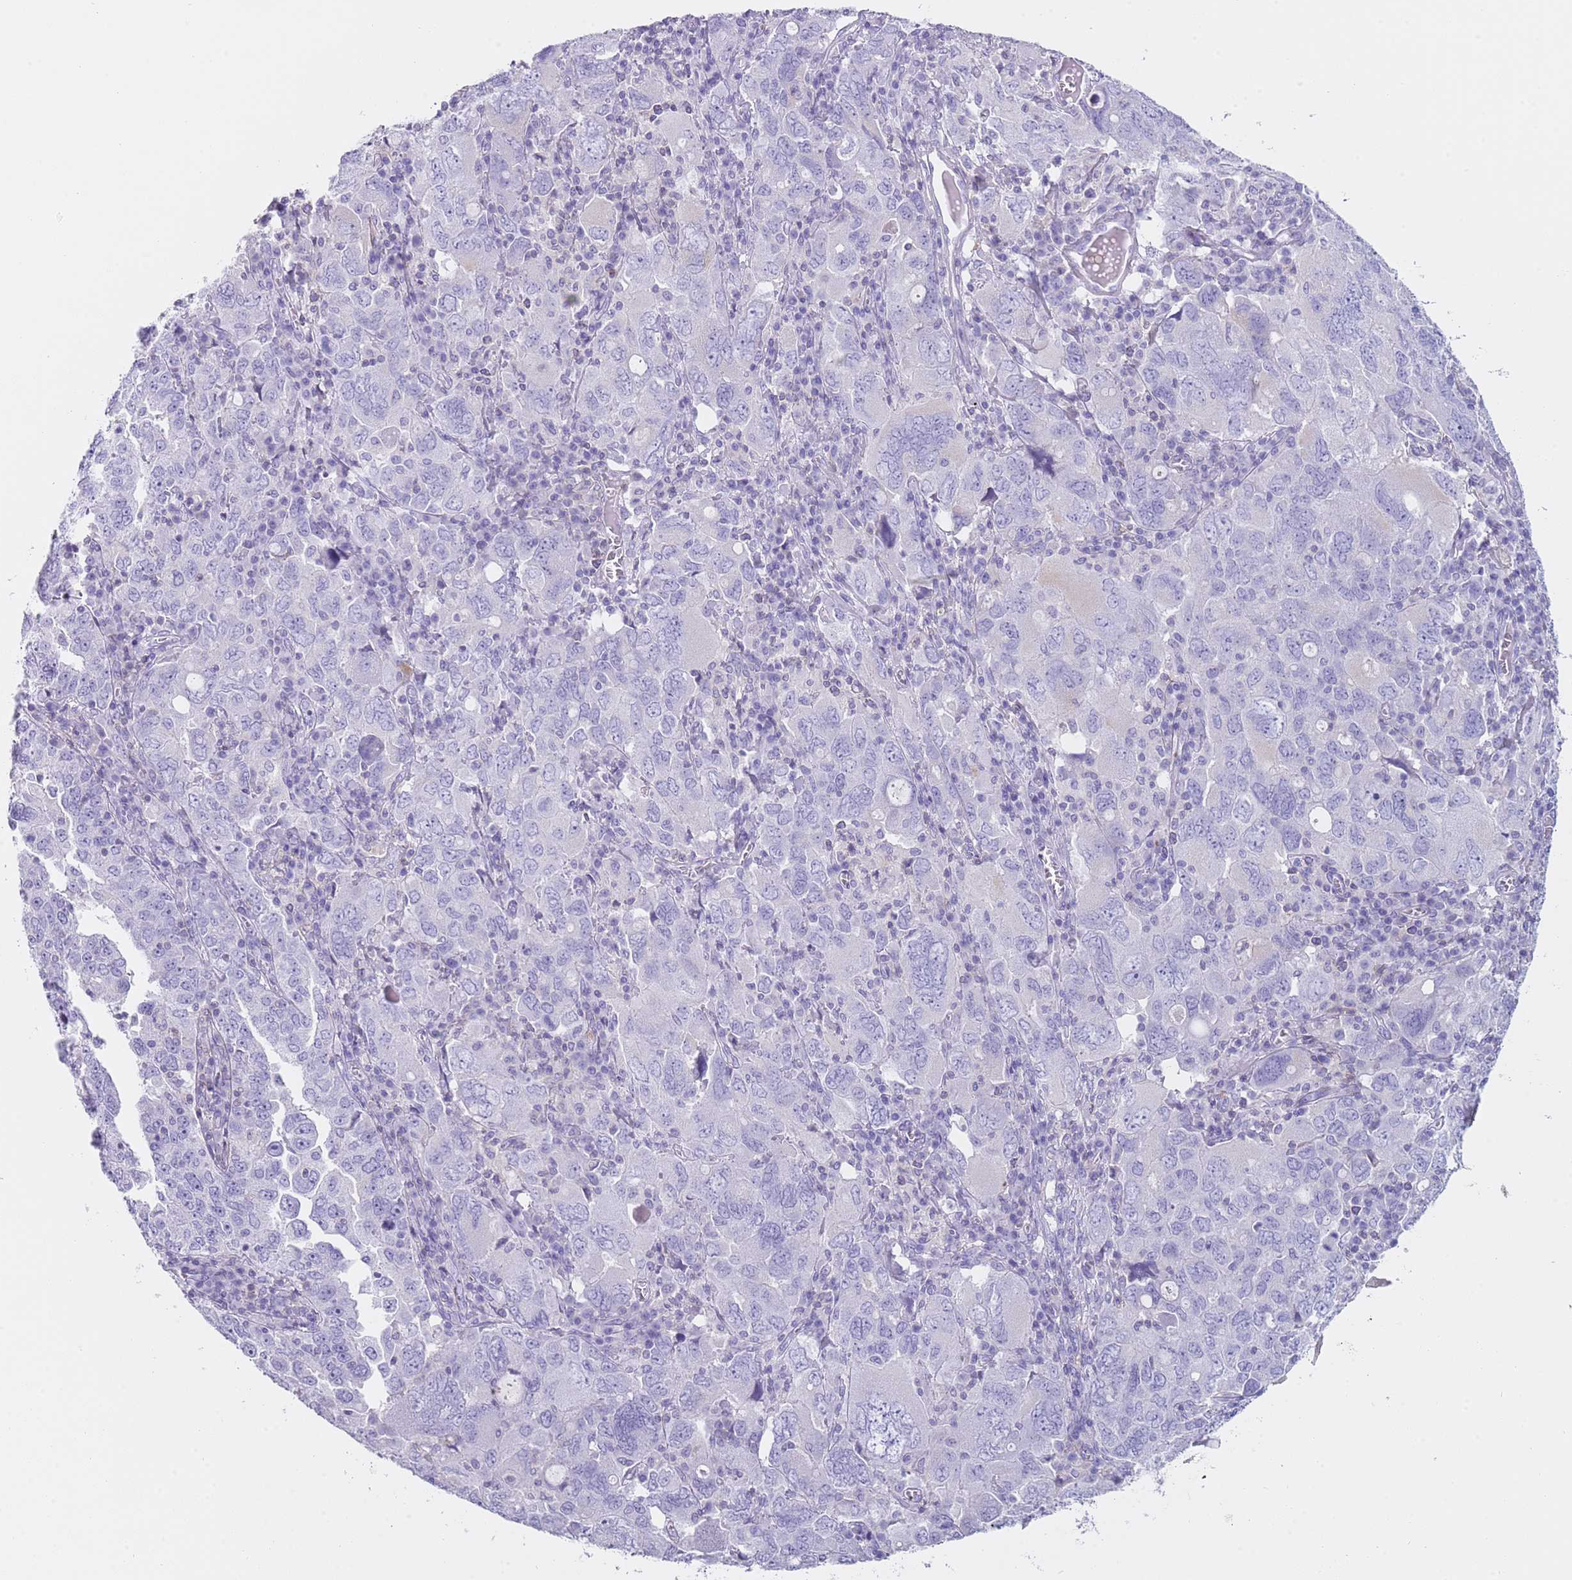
{"staining": {"intensity": "negative", "quantity": "none", "location": "none"}, "tissue": "ovarian cancer", "cell_type": "Tumor cells", "image_type": "cancer", "snomed": [{"axis": "morphology", "description": "Carcinoma, endometroid"}, {"axis": "topography", "description": "Ovary"}], "caption": "IHC photomicrograph of neoplastic tissue: human ovarian cancer stained with DAB displays no significant protein positivity in tumor cells.", "gene": "NBPF20", "patient": {"sex": "female", "age": 62}}